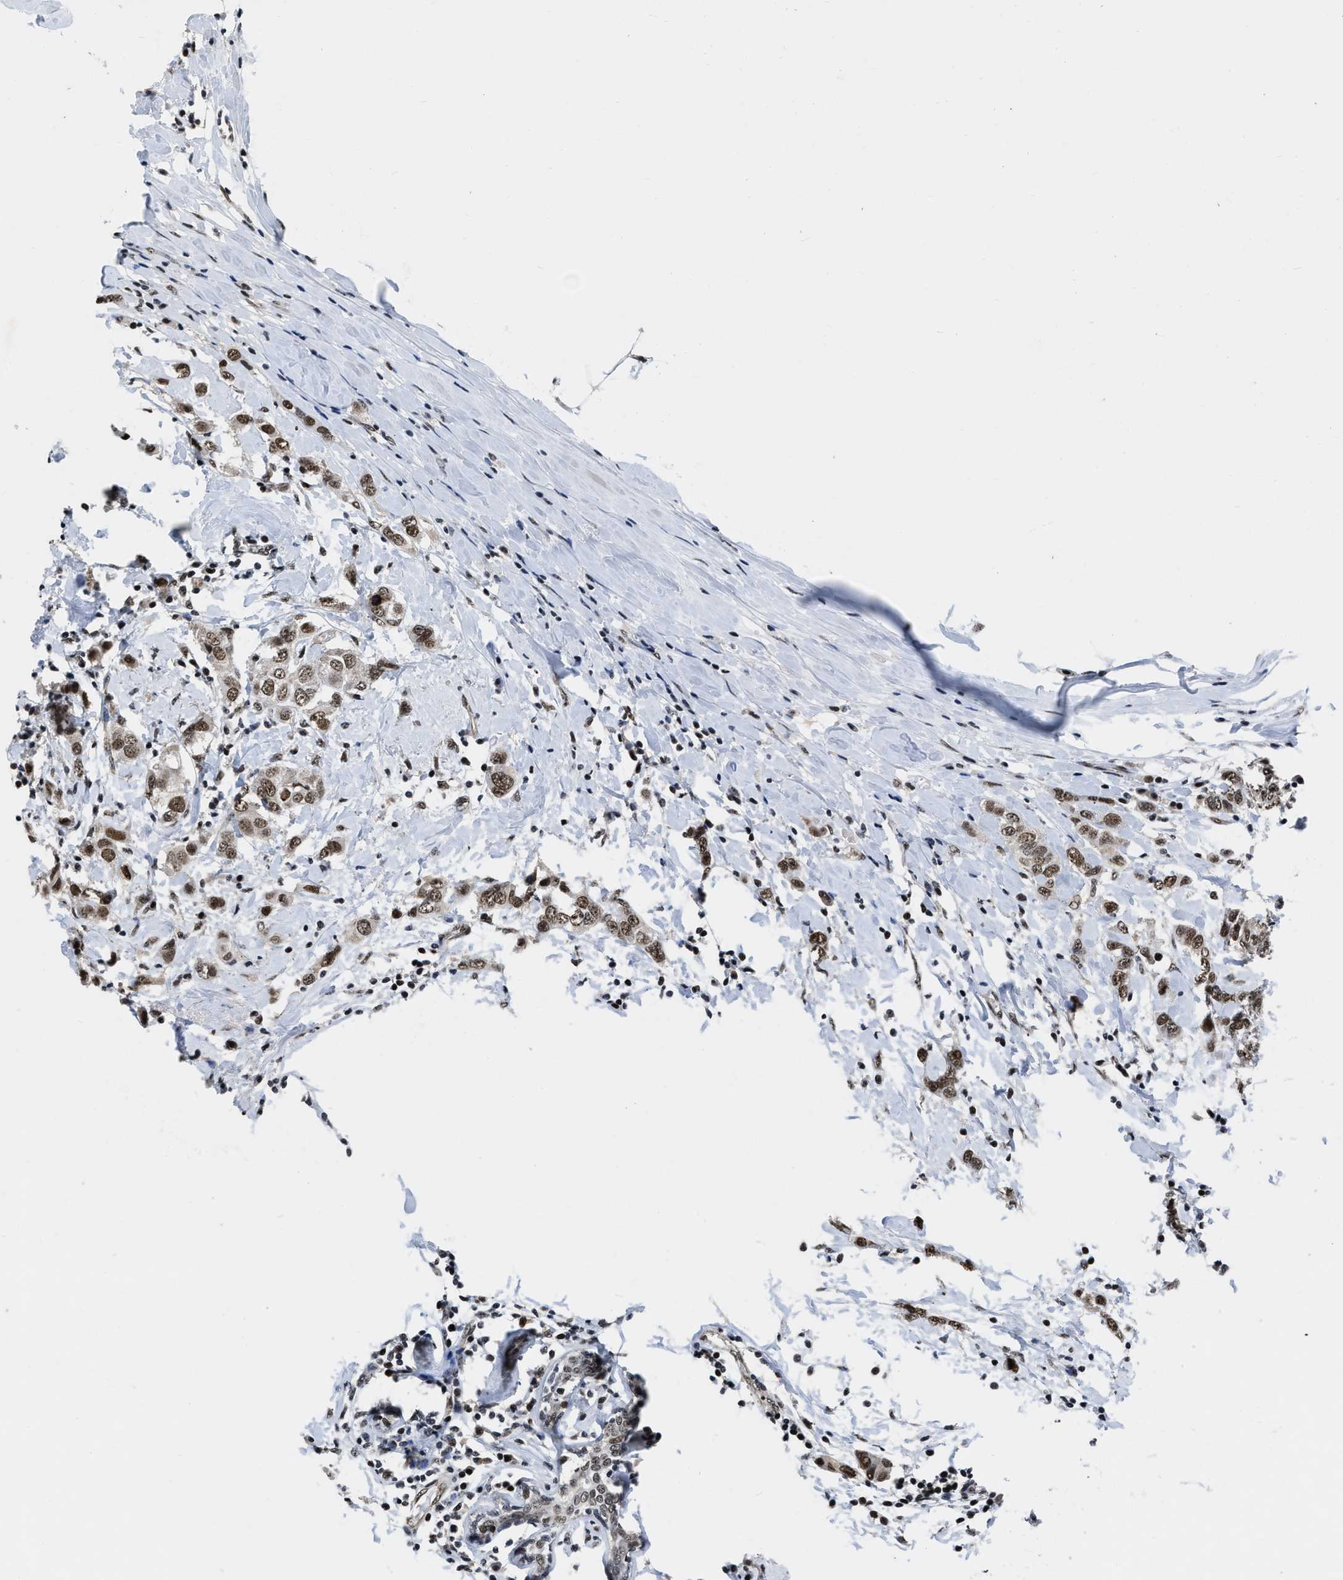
{"staining": {"intensity": "moderate", "quantity": ">75%", "location": "nuclear"}, "tissue": "breast cancer", "cell_type": "Tumor cells", "image_type": "cancer", "snomed": [{"axis": "morphology", "description": "Duct carcinoma"}, {"axis": "topography", "description": "Breast"}], "caption": "IHC (DAB) staining of human breast cancer (infiltrating ductal carcinoma) reveals moderate nuclear protein expression in about >75% of tumor cells.", "gene": "CCNE1", "patient": {"sex": "female", "age": 50}}